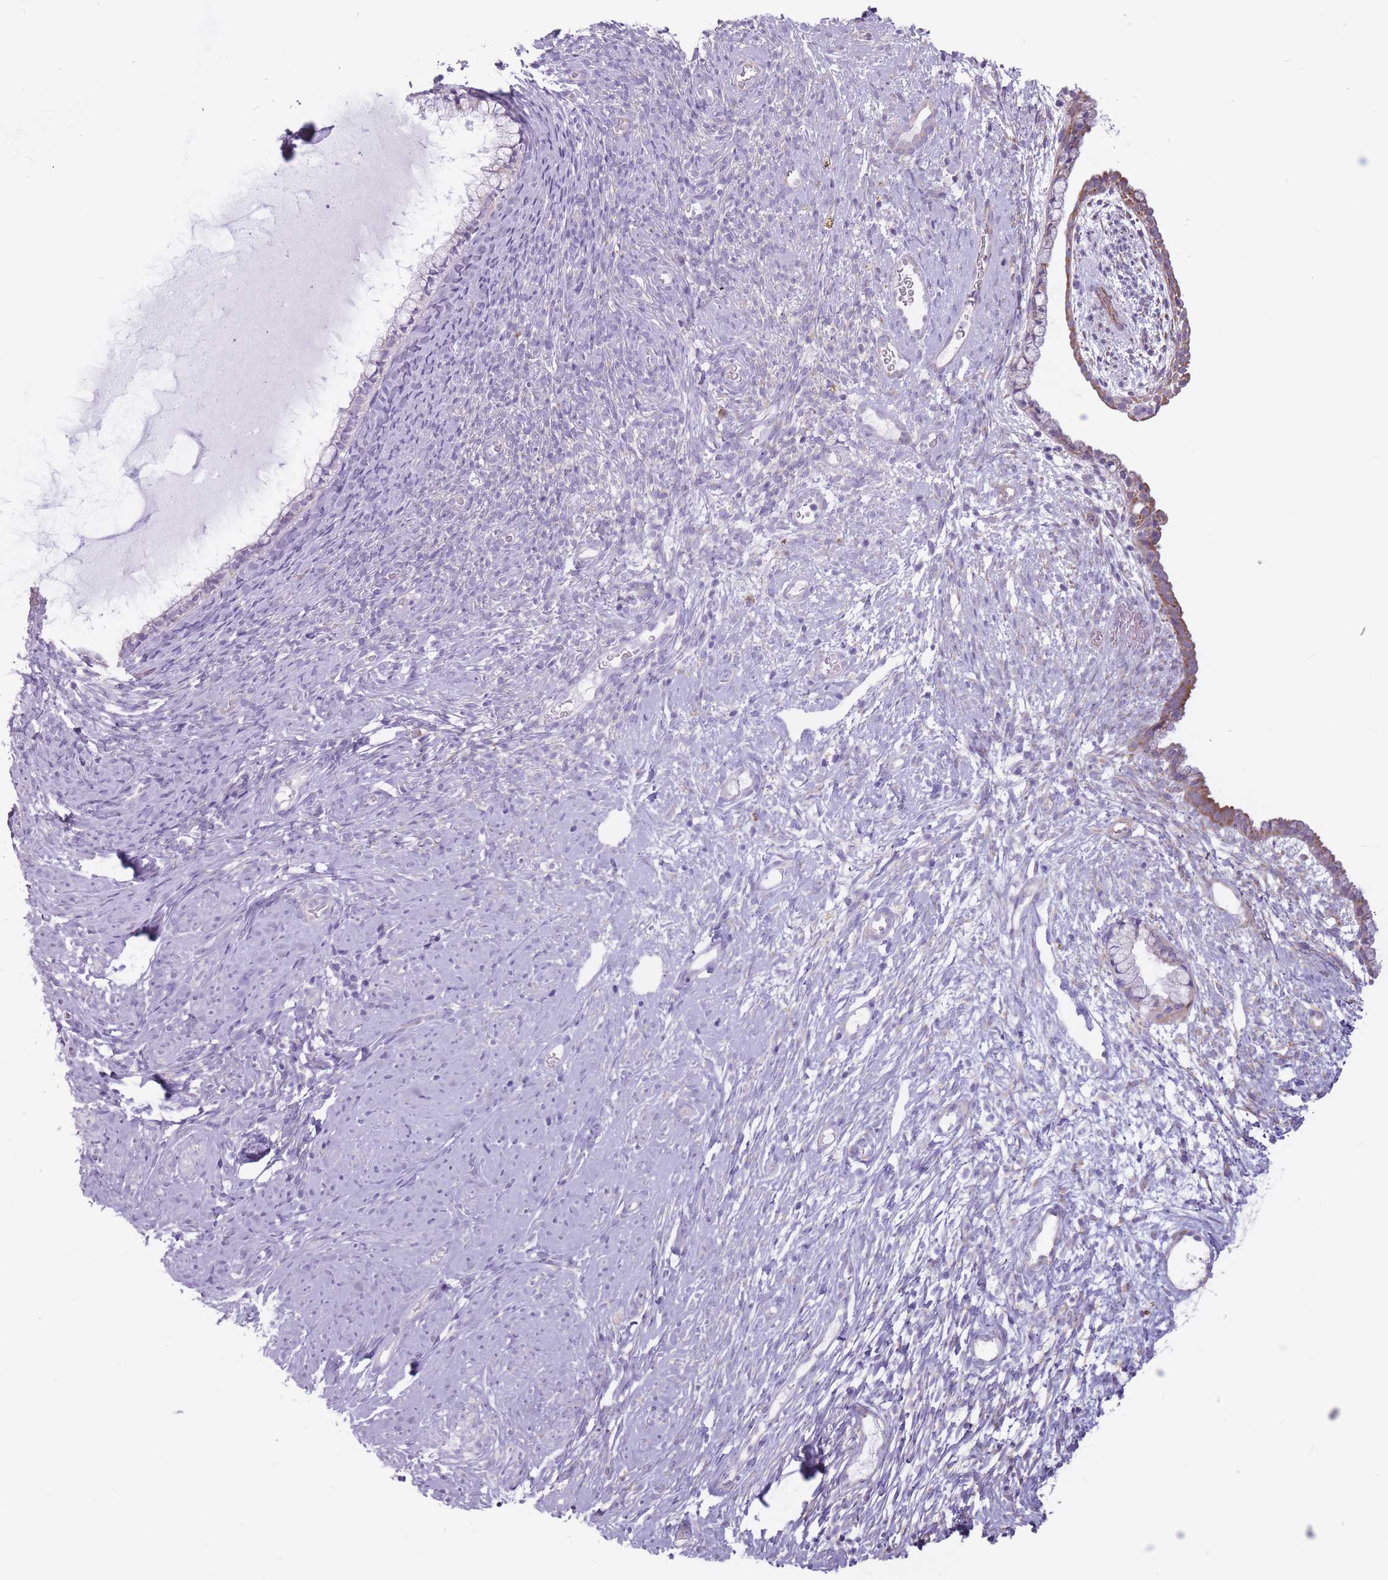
{"staining": {"intensity": "moderate", "quantity": "25%-75%", "location": "cytoplasmic/membranous"}, "tissue": "cervix", "cell_type": "Glandular cells", "image_type": "normal", "snomed": [{"axis": "morphology", "description": "Normal tissue, NOS"}, {"axis": "topography", "description": "Cervix"}], "caption": "Immunohistochemical staining of benign cervix reveals moderate cytoplasmic/membranous protein staining in about 25%-75% of glandular cells.", "gene": "RPL18", "patient": {"sex": "female", "age": 76}}